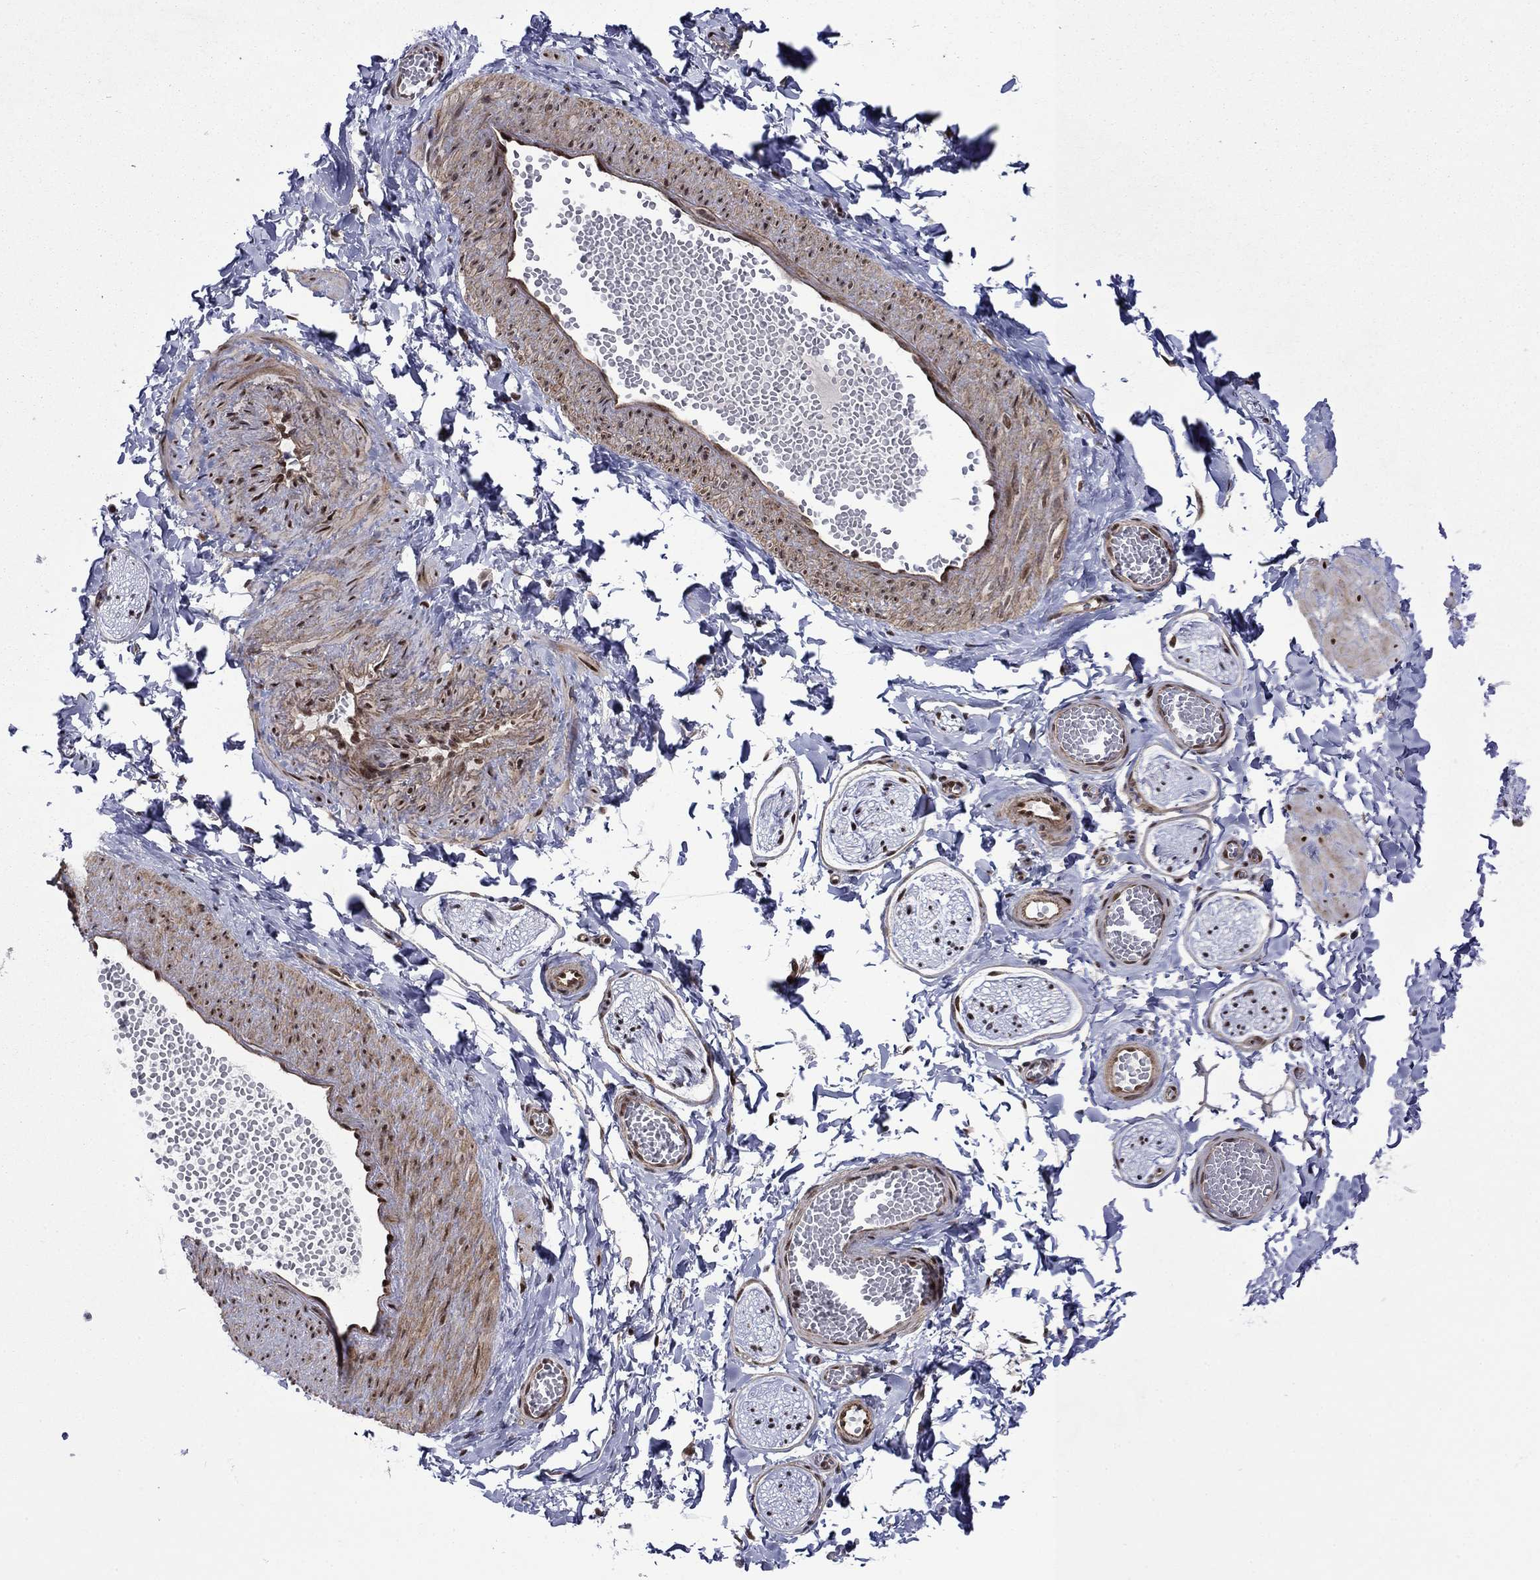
{"staining": {"intensity": "negative", "quantity": "none", "location": "none"}, "tissue": "adipose tissue", "cell_type": "Adipocytes", "image_type": "normal", "snomed": [{"axis": "morphology", "description": "Normal tissue, NOS"}, {"axis": "topography", "description": "Smooth muscle"}, {"axis": "topography", "description": "Peripheral nerve tissue"}], "caption": "IHC photomicrograph of benign adipose tissue stained for a protein (brown), which shows no staining in adipocytes. (Immunohistochemistry, brightfield microscopy, high magnification).", "gene": "SURF2", "patient": {"sex": "male", "age": 22}}